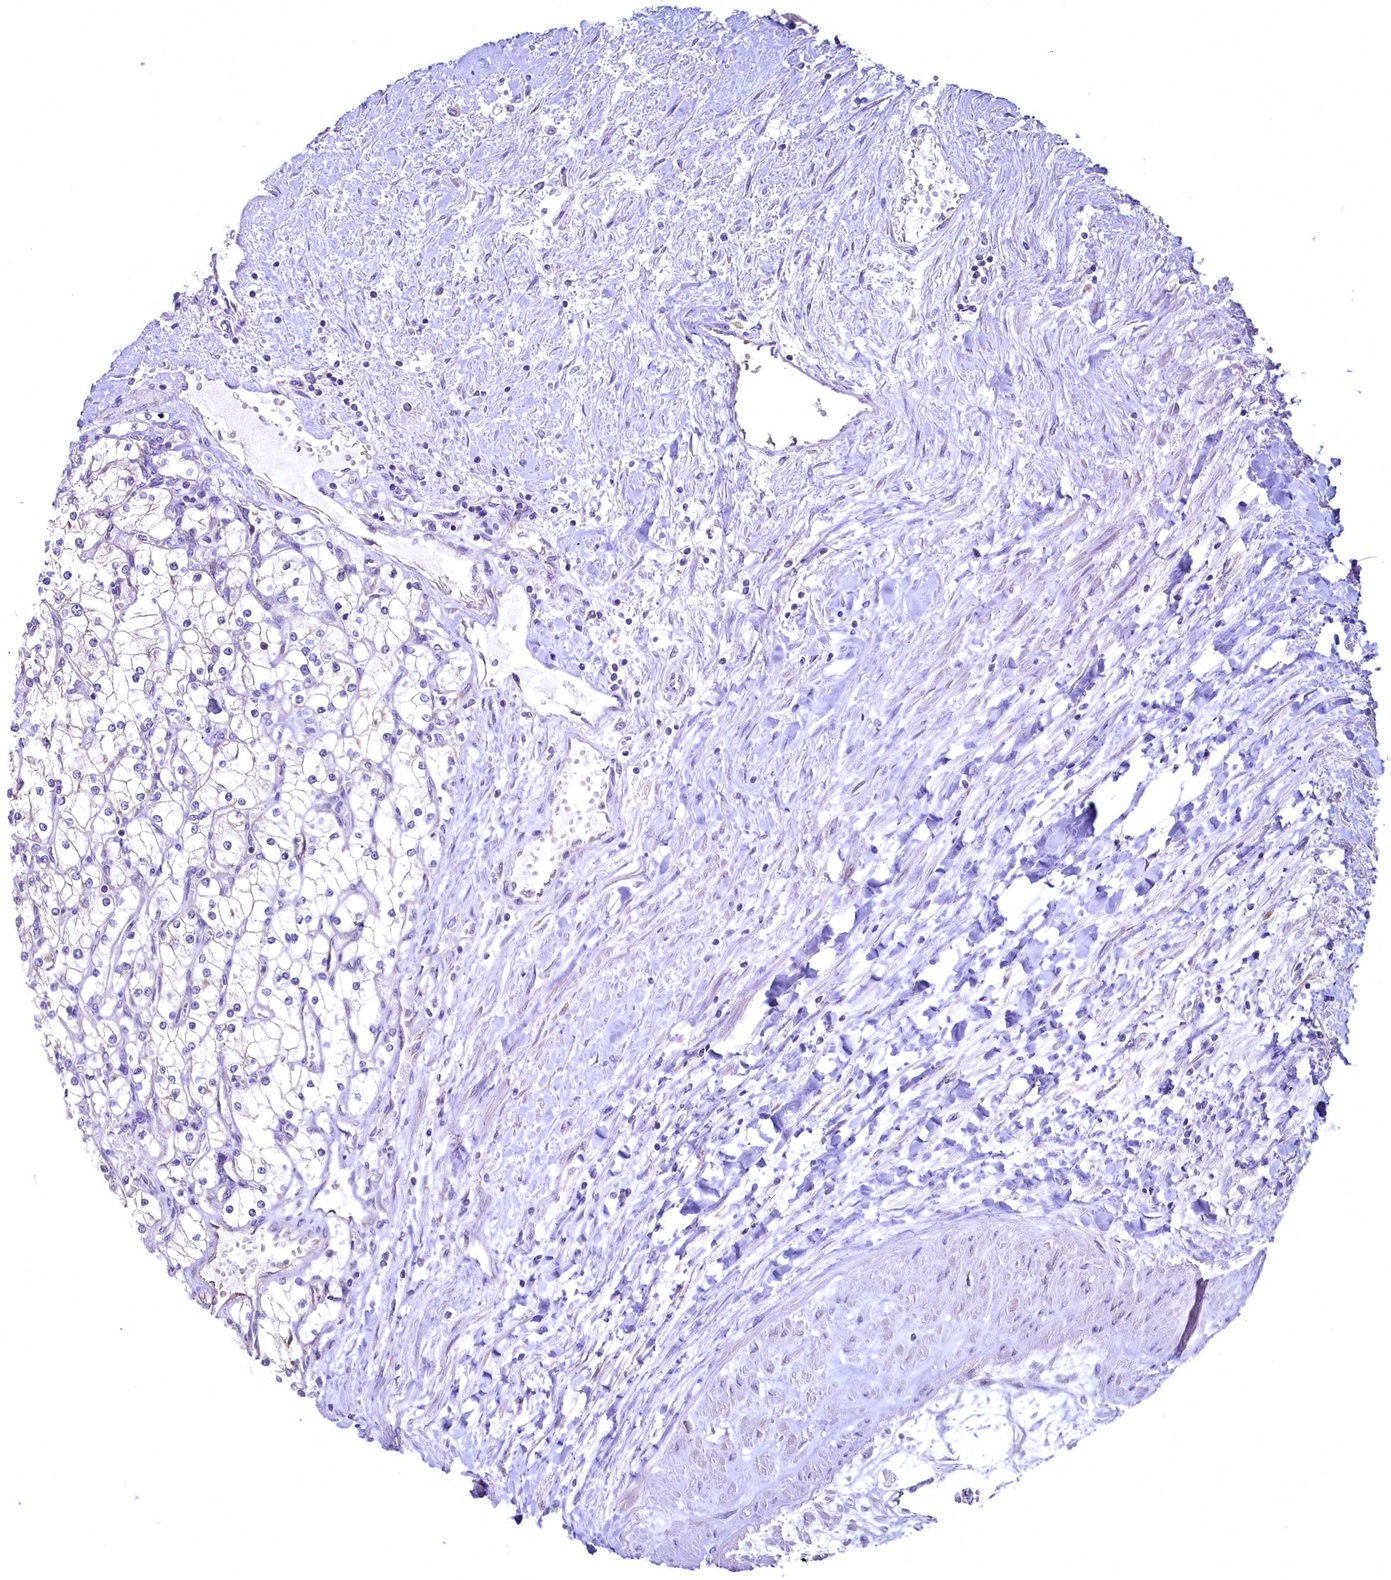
{"staining": {"intensity": "negative", "quantity": "none", "location": "none"}, "tissue": "renal cancer", "cell_type": "Tumor cells", "image_type": "cancer", "snomed": [{"axis": "morphology", "description": "Adenocarcinoma, NOS"}, {"axis": "topography", "description": "Kidney"}], "caption": "IHC image of neoplastic tissue: renal cancer (adenocarcinoma) stained with DAB (3,3'-diaminobenzidine) displays no significant protein positivity in tumor cells.", "gene": "MRPL57", "patient": {"sex": "male", "age": 80}}